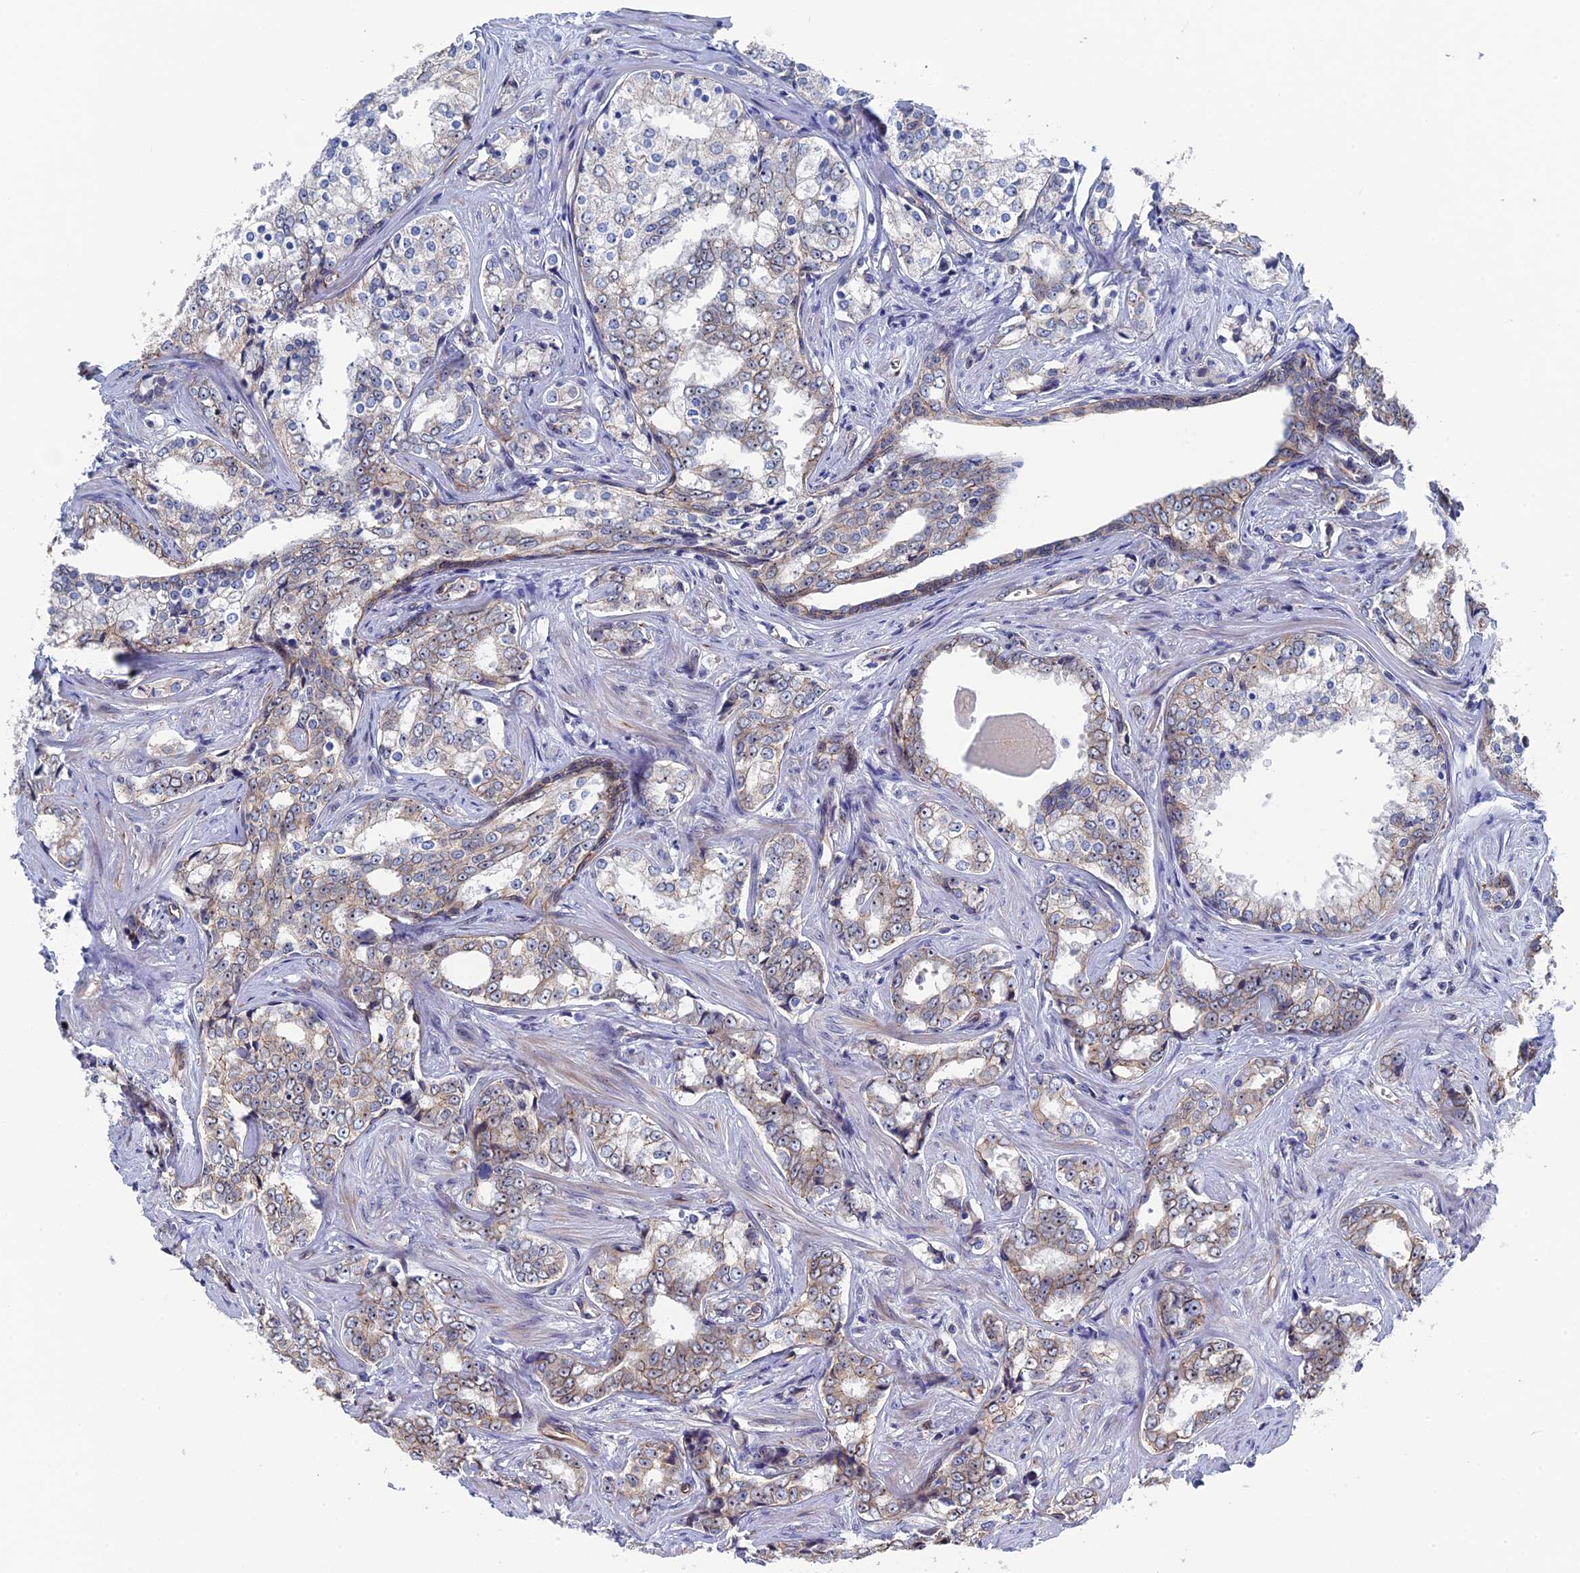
{"staining": {"intensity": "weak", "quantity": "25%-75%", "location": "cytoplasmic/membranous"}, "tissue": "prostate cancer", "cell_type": "Tumor cells", "image_type": "cancer", "snomed": [{"axis": "morphology", "description": "Adenocarcinoma, High grade"}, {"axis": "topography", "description": "Prostate"}], "caption": "Tumor cells reveal low levels of weak cytoplasmic/membranous staining in approximately 25%-75% of cells in prostate cancer (adenocarcinoma (high-grade)).", "gene": "EXOSC9", "patient": {"sex": "male", "age": 66}}